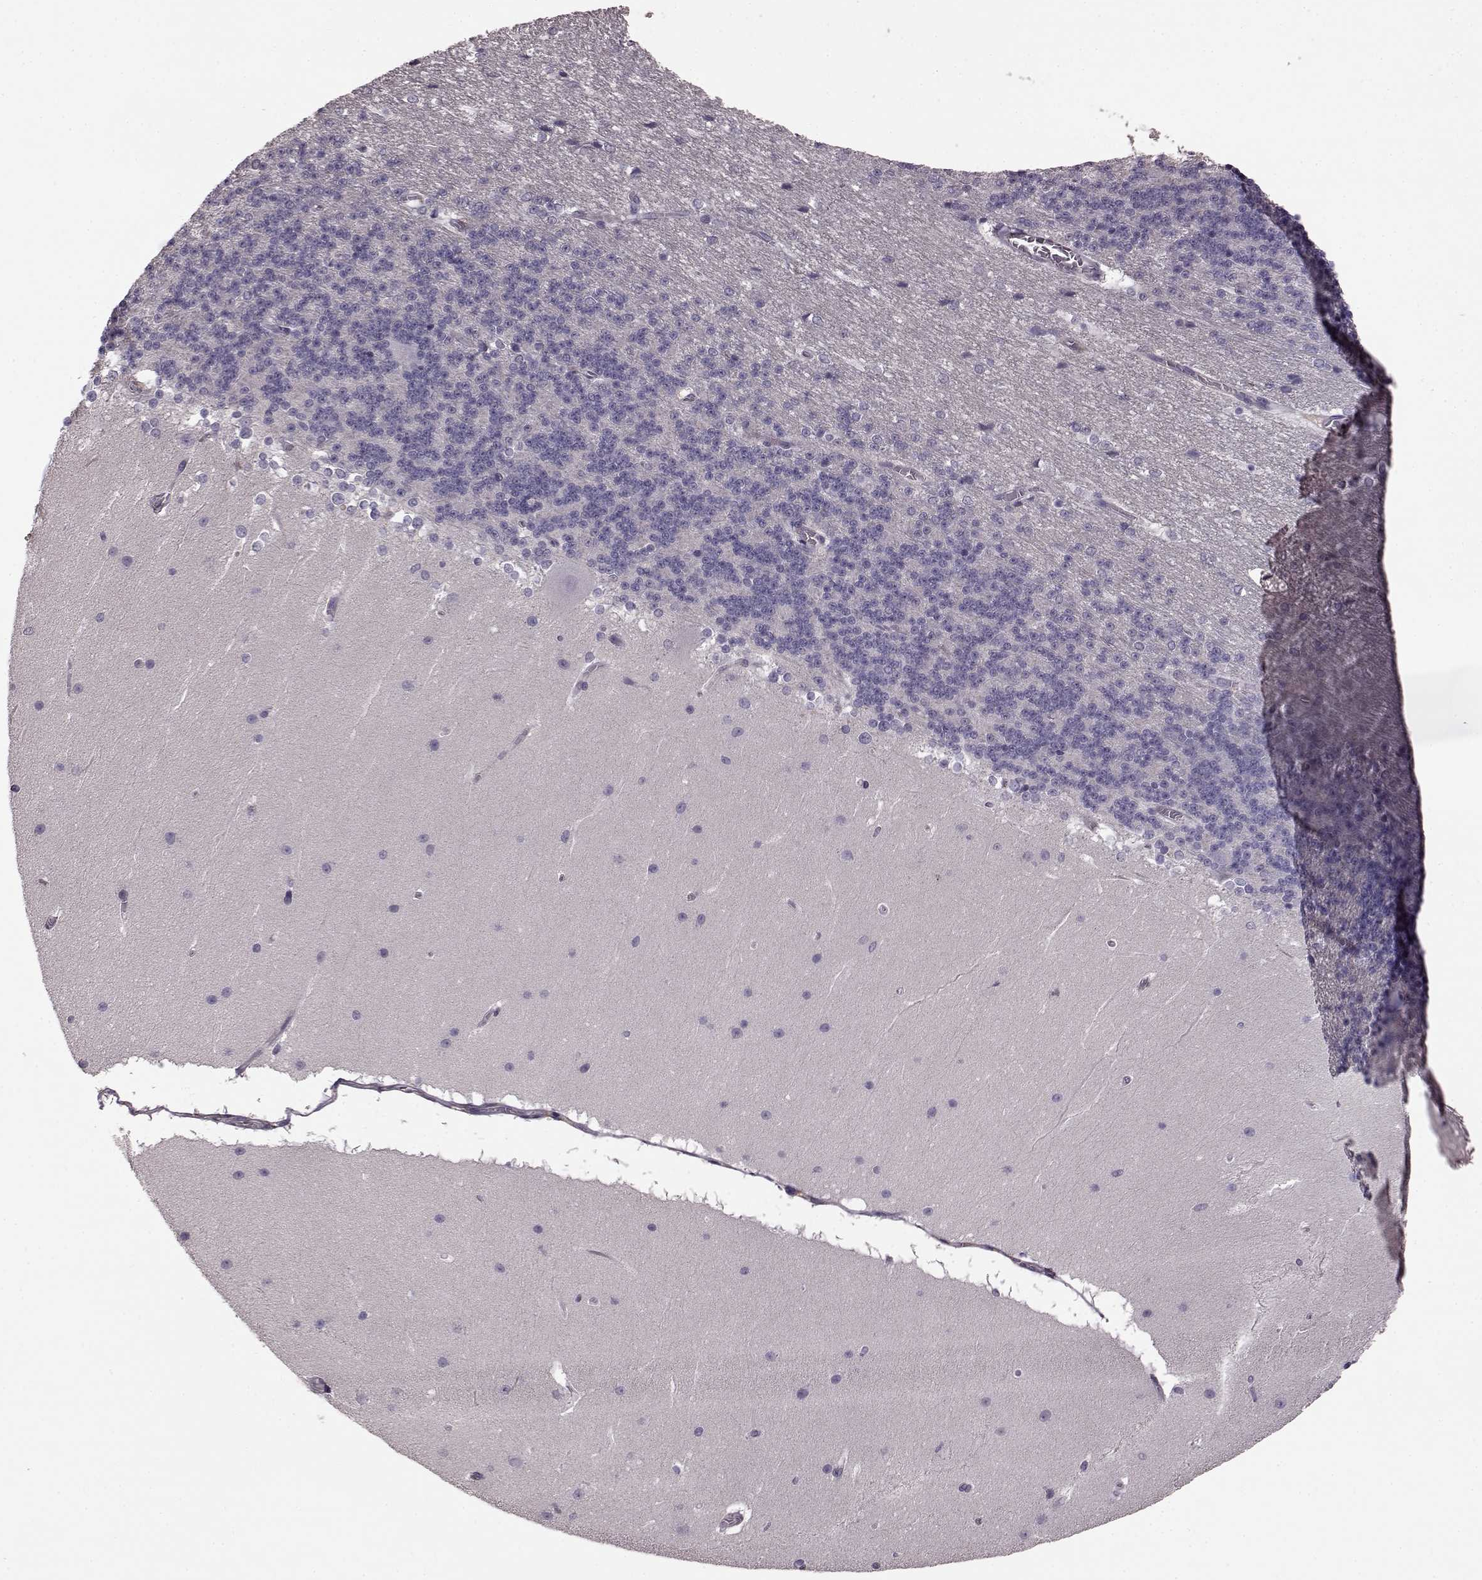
{"staining": {"intensity": "negative", "quantity": "none", "location": "none"}, "tissue": "cerebellum", "cell_type": "Cells in granular layer", "image_type": "normal", "snomed": [{"axis": "morphology", "description": "Normal tissue, NOS"}, {"axis": "topography", "description": "Cerebellum"}], "caption": "Protein analysis of unremarkable cerebellum shows no significant expression in cells in granular layer.", "gene": "GRK1", "patient": {"sex": "female", "age": 19}}